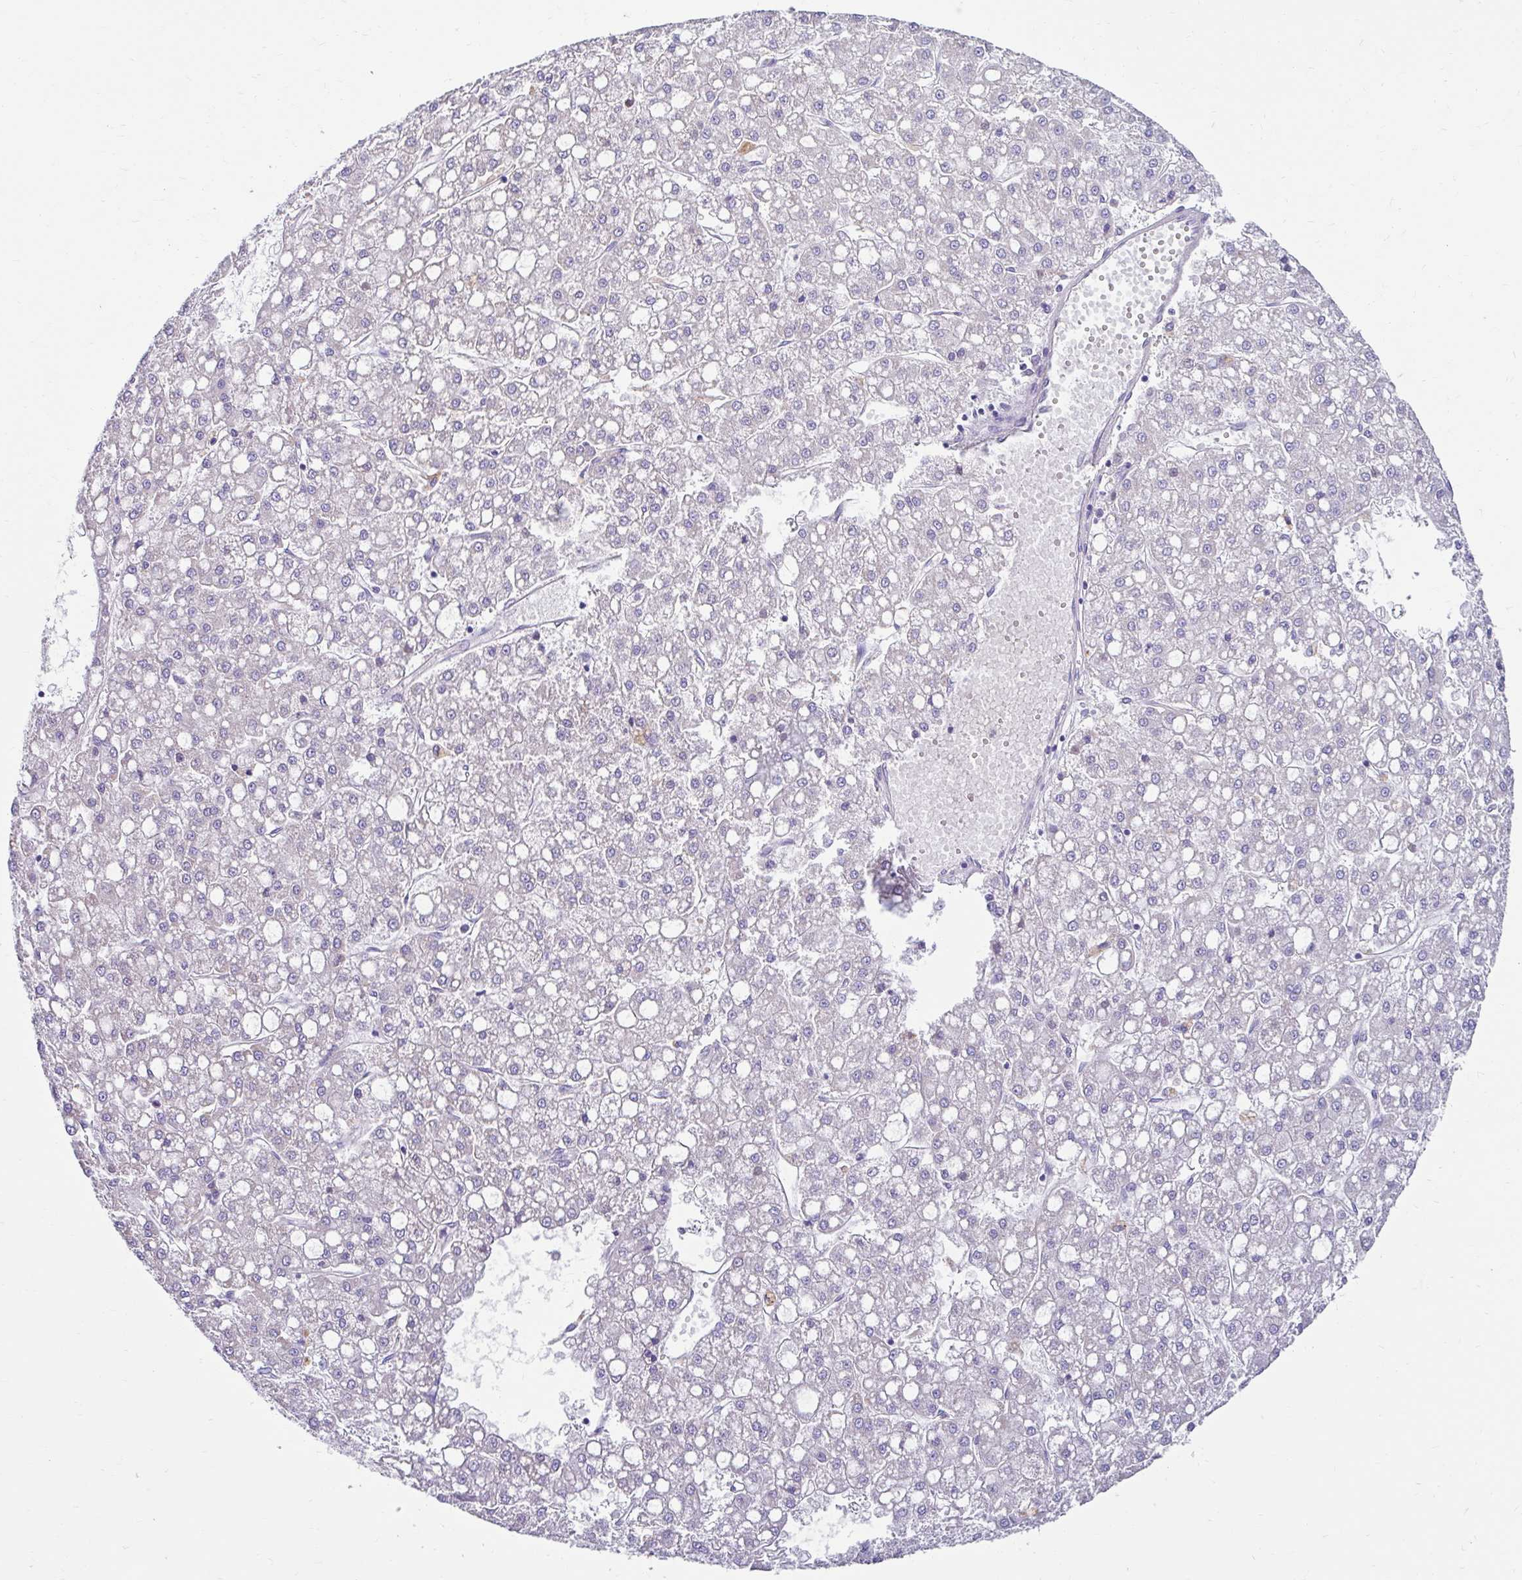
{"staining": {"intensity": "negative", "quantity": "none", "location": "none"}, "tissue": "liver cancer", "cell_type": "Tumor cells", "image_type": "cancer", "snomed": [{"axis": "morphology", "description": "Carcinoma, Hepatocellular, NOS"}, {"axis": "topography", "description": "Liver"}], "caption": "A histopathology image of liver hepatocellular carcinoma stained for a protein shows no brown staining in tumor cells.", "gene": "ZNF33A", "patient": {"sex": "male", "age": 67}}